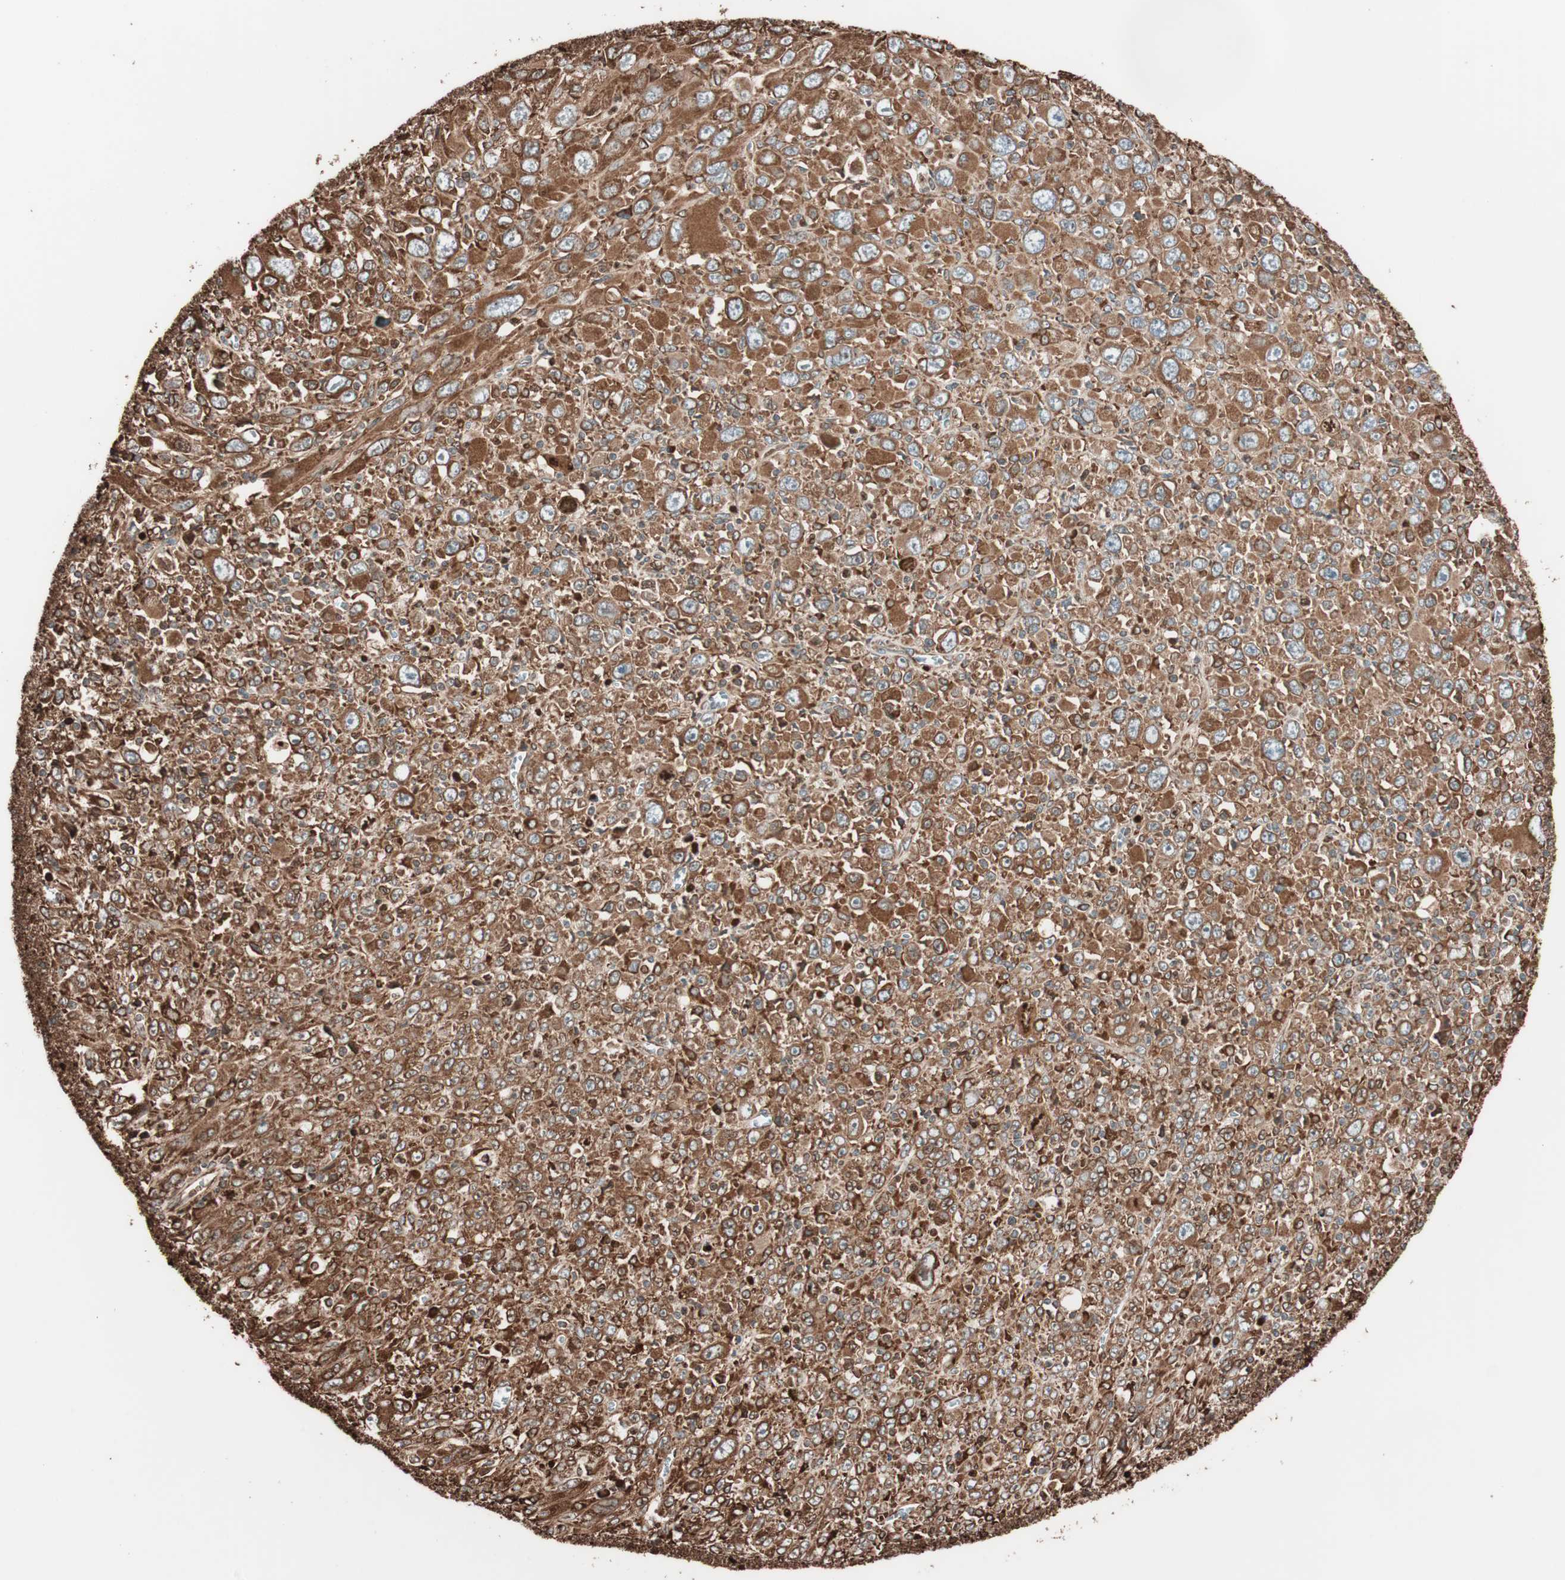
{"staining": {"intensity": "strong", "quantity": ">75%", "location": "cytoplasmic/membranous"}, "tissue": "melanoma", "cell_type": "Tumor cells", "image_type": "cancer", "snomed": [{"axis": "morphology", "description": "Malignant melanoma, Metastatic site"}, {"axis": "topography", "description": "Skin"}], "caption": "Immunohistochemical staining of melanoma reveals strong cytoplasmic/membranous protein expression in about >75% of tumor cells.", "gene": "VEGFA", "patient": {"sex": "female", "age": 56}}